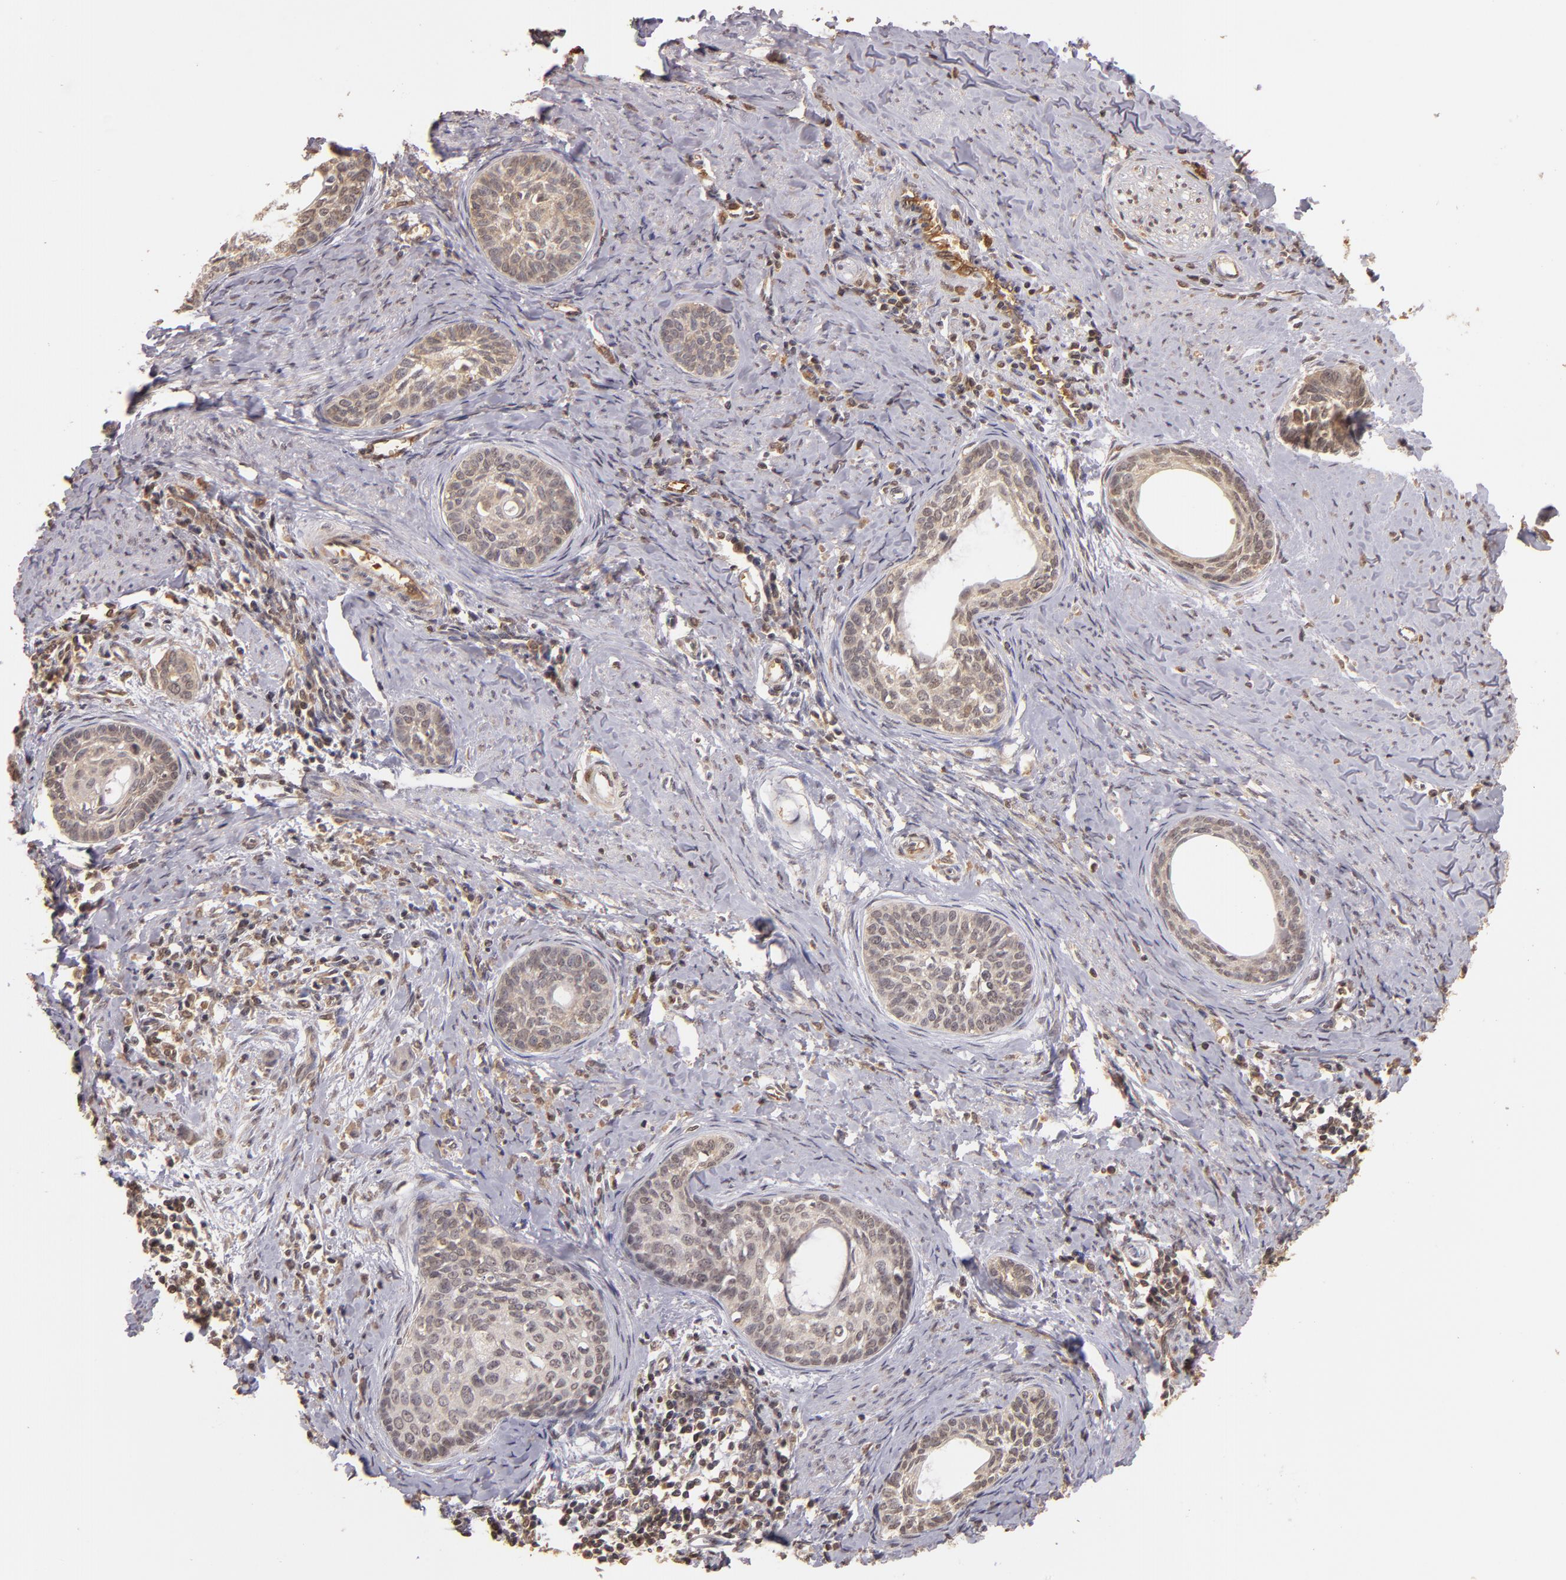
{"staining": {"intensity": "weak", "quantity": ">75%", "location": "cytoplasmic/membranous"}, "tissue": "cervical cancer", "cell_type": "Tumor cells", "image_type": "cancer", "snomed": [{"axis": "morphology", "description": "Squamous cell carcinoma, NOS"}, {"axis": "topography", "description": "Cervix"}], "caption": "The histopathology image exhibits immunohistochemical staining of cervical squamous cell carcinoma. There is weak cytoplasmic/membranous positivity is appreciated in approximately >75% of tumor cells. (Stains: DAB (3,3'-diaminobenzidine) in brown, nuclei in blue, Microscopy: brightfield microscopy at high magnification).", "gene": "SERPINC1", "patient": {"sex": "female", "age": 33}}